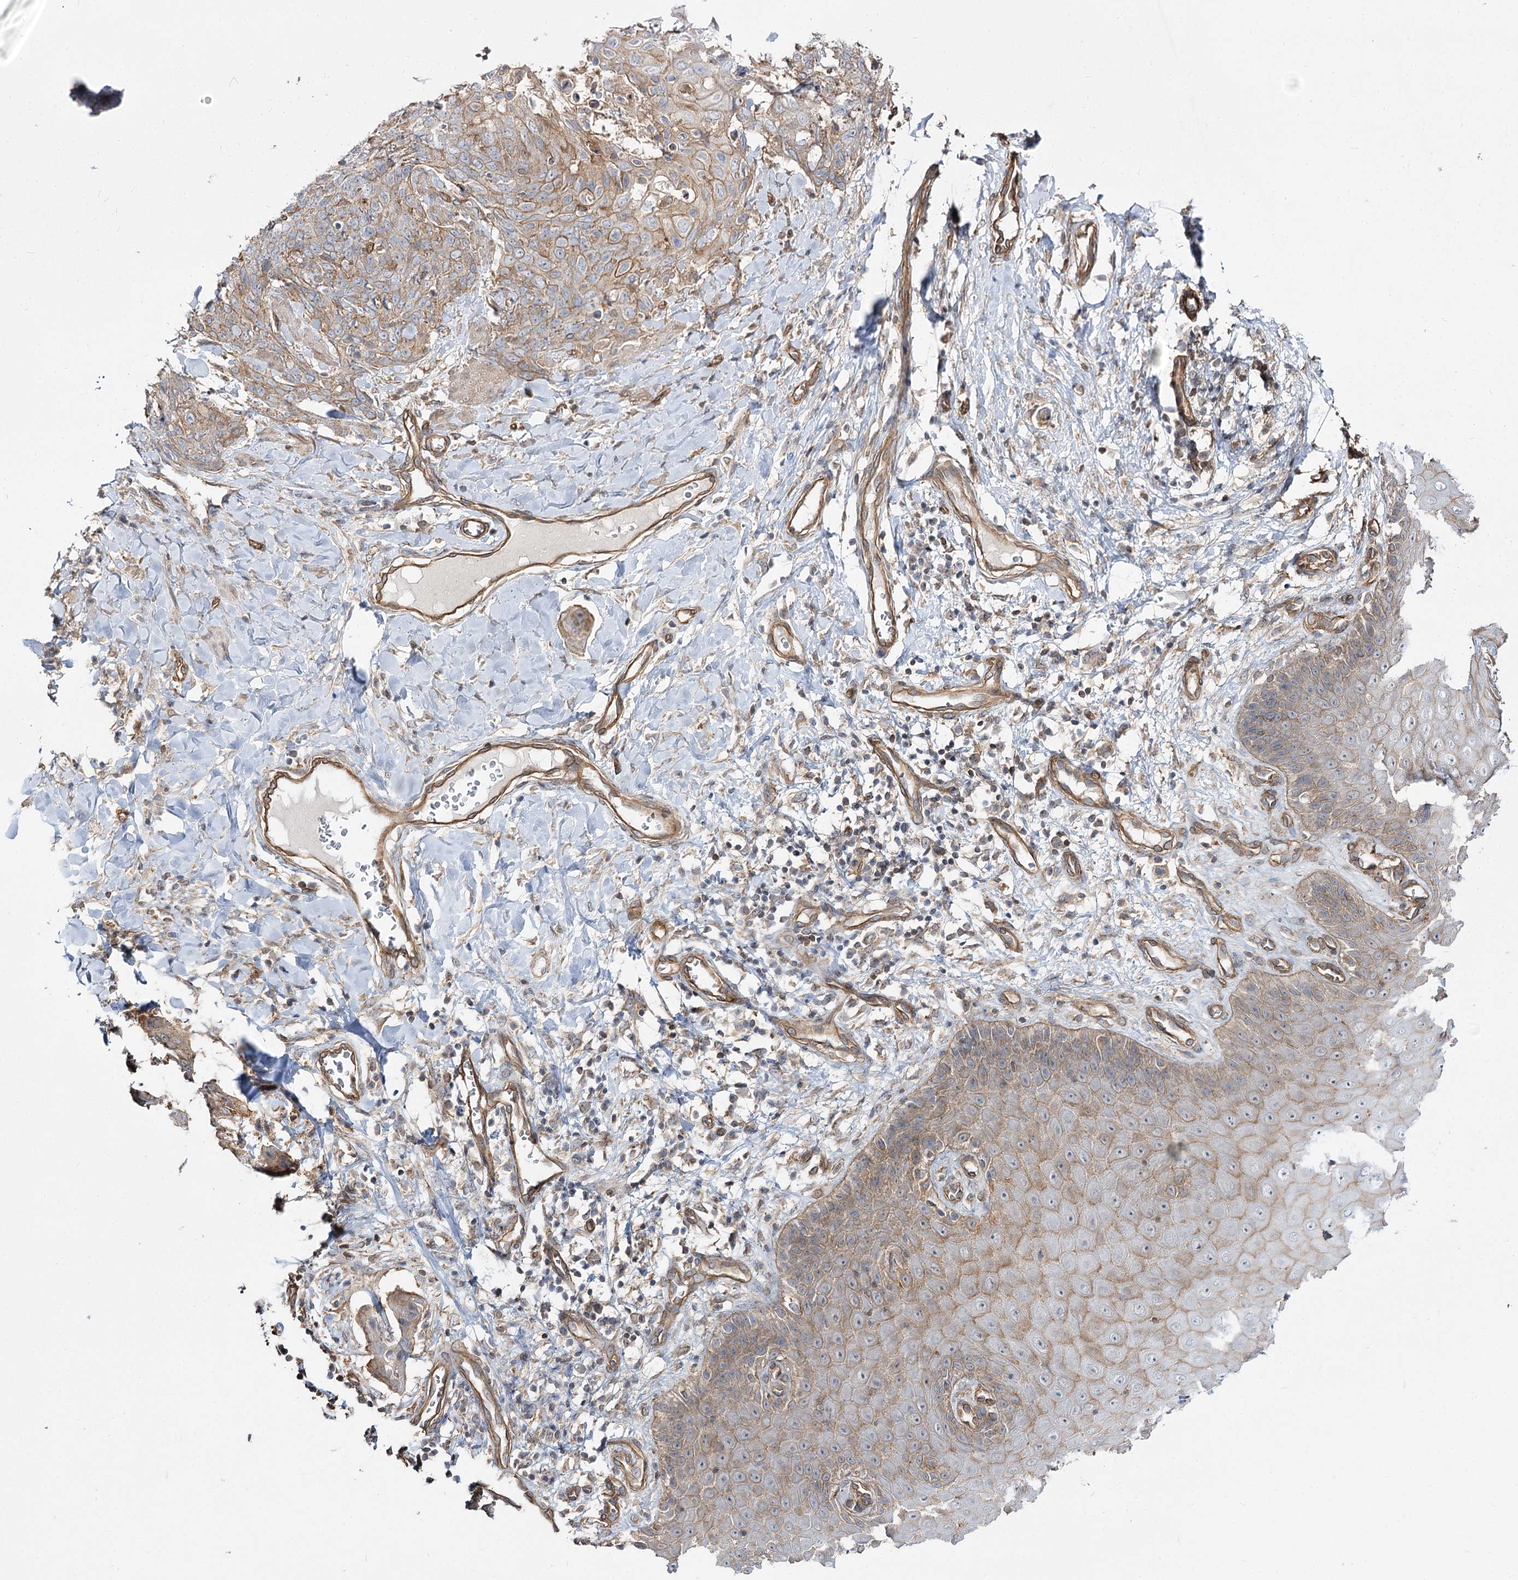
{"staining": {"intensity": "moderate", "quantity": "25%-75%", "location": "cytoplasmic/membranous"}, "tissue": "skin cancer", "cell_type": "Tumor cells", "image_type": "cancer", "snomed": [{"axis": "morphology", "description": "Squamous cell carcinoma, NOS"}, {"axis": "topography", "description": "Skin"}, {"axis": "topography", "description": "Vulva"}], "caption": "Skin cancer tissue displays moderate cytoplasmic/membranous positivity in approximately 25%-75% of tumor cells, visualized by immunohistochemistry. (DAB IHC with brightfield microscopy, high magnification).", "gene": "SH3BP5L", "patient": {"sex": "female", "age": 85}}